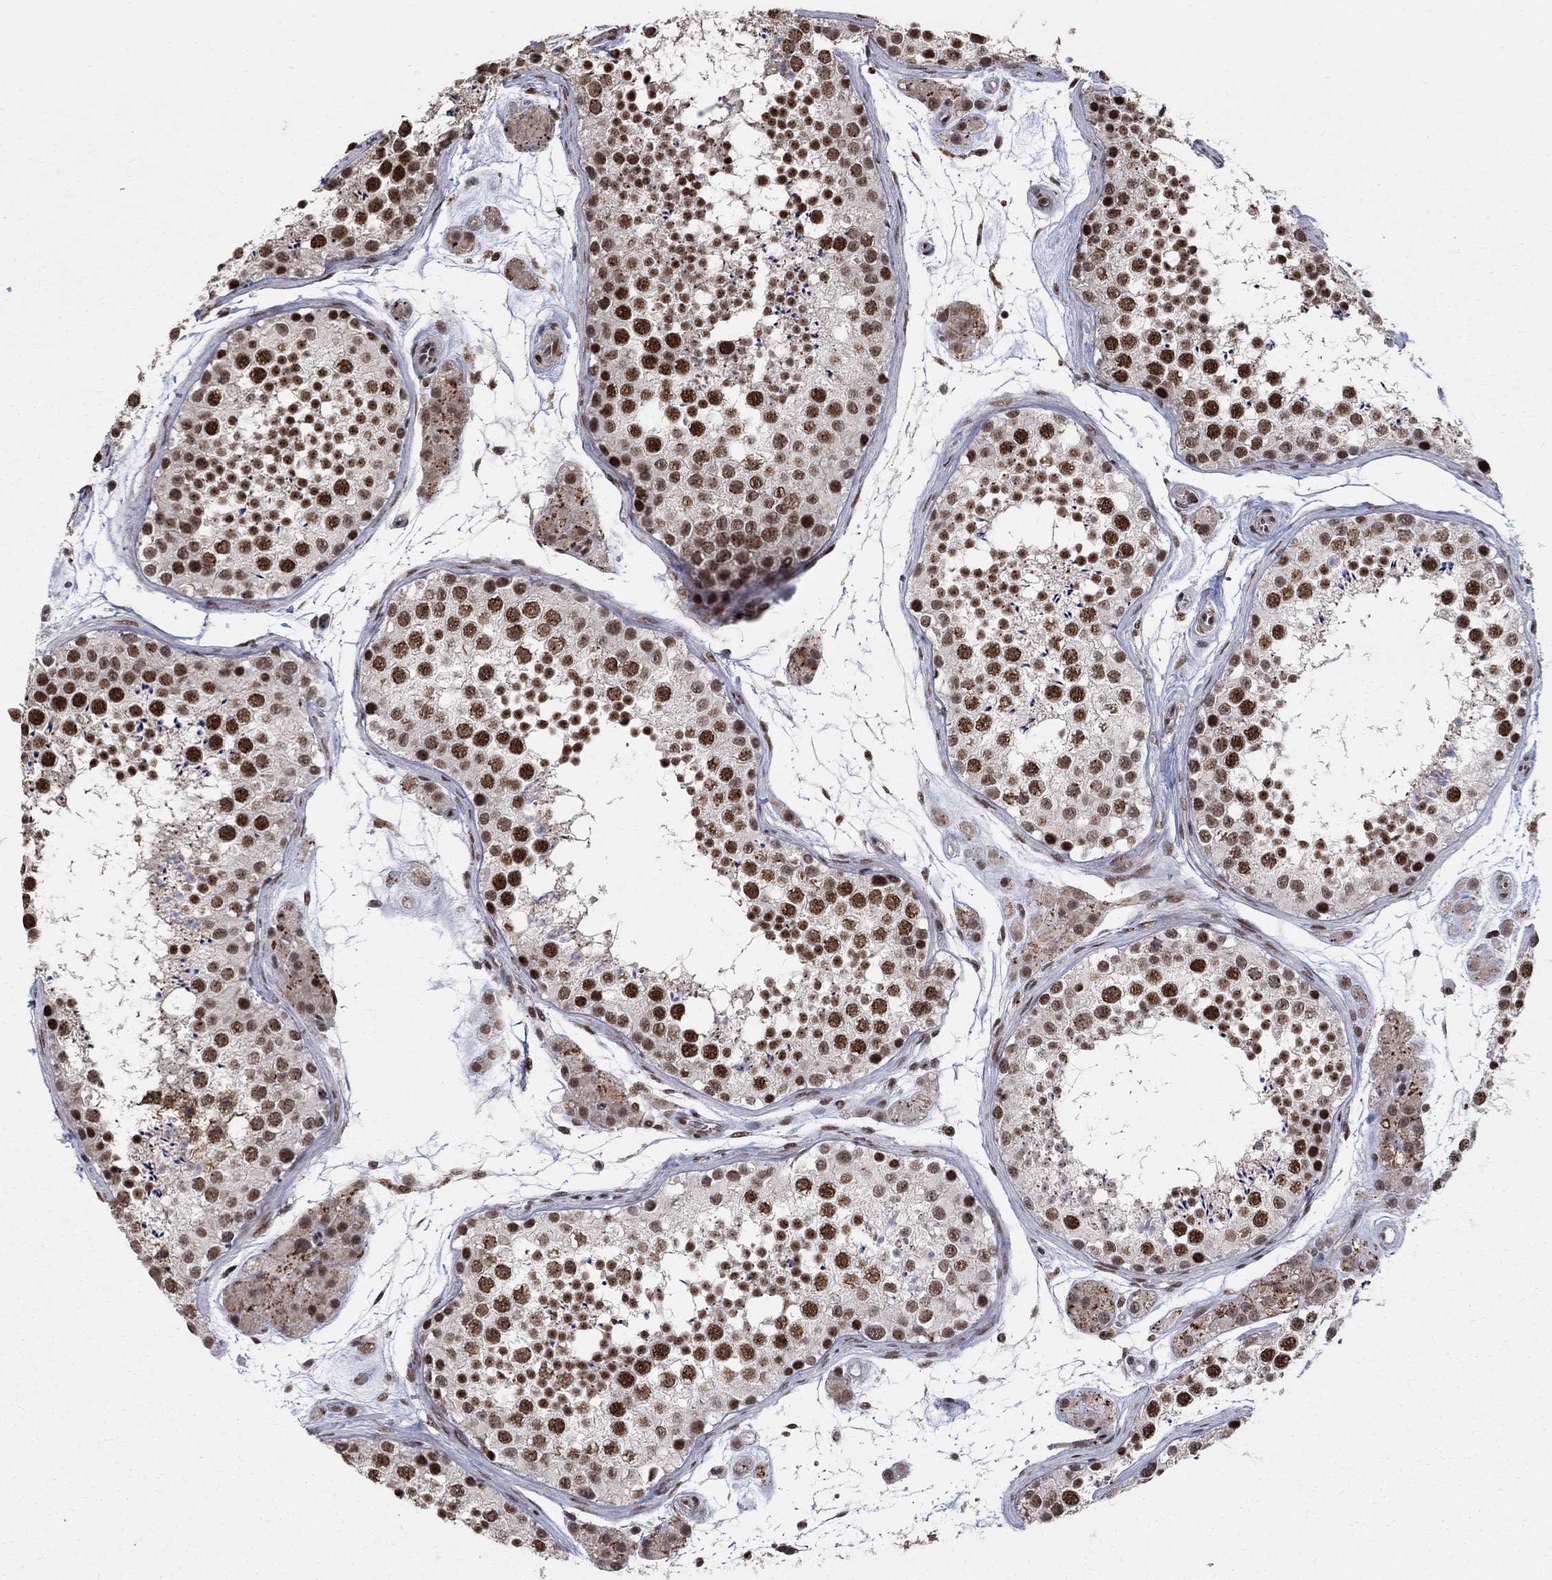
{"staining": {"intensity": "strong", "quantity": ">75%", "location": "nuclear"}, "tissue": "testis", "cell_type": "Cells in seminiferous ducts", "image_type": "normal", "snomed": [{"axis": "morphology", "description": "Normal tissue, NOS"}, {"axis": "topography", "description": "Testis"}], "caption": "Cells in seminiferous ducts display high levels of strong nuclear expression in about >75% of cells in benign human testis.", "gene": "PNISR", "patient": {"sex": "male", "age": 41}}